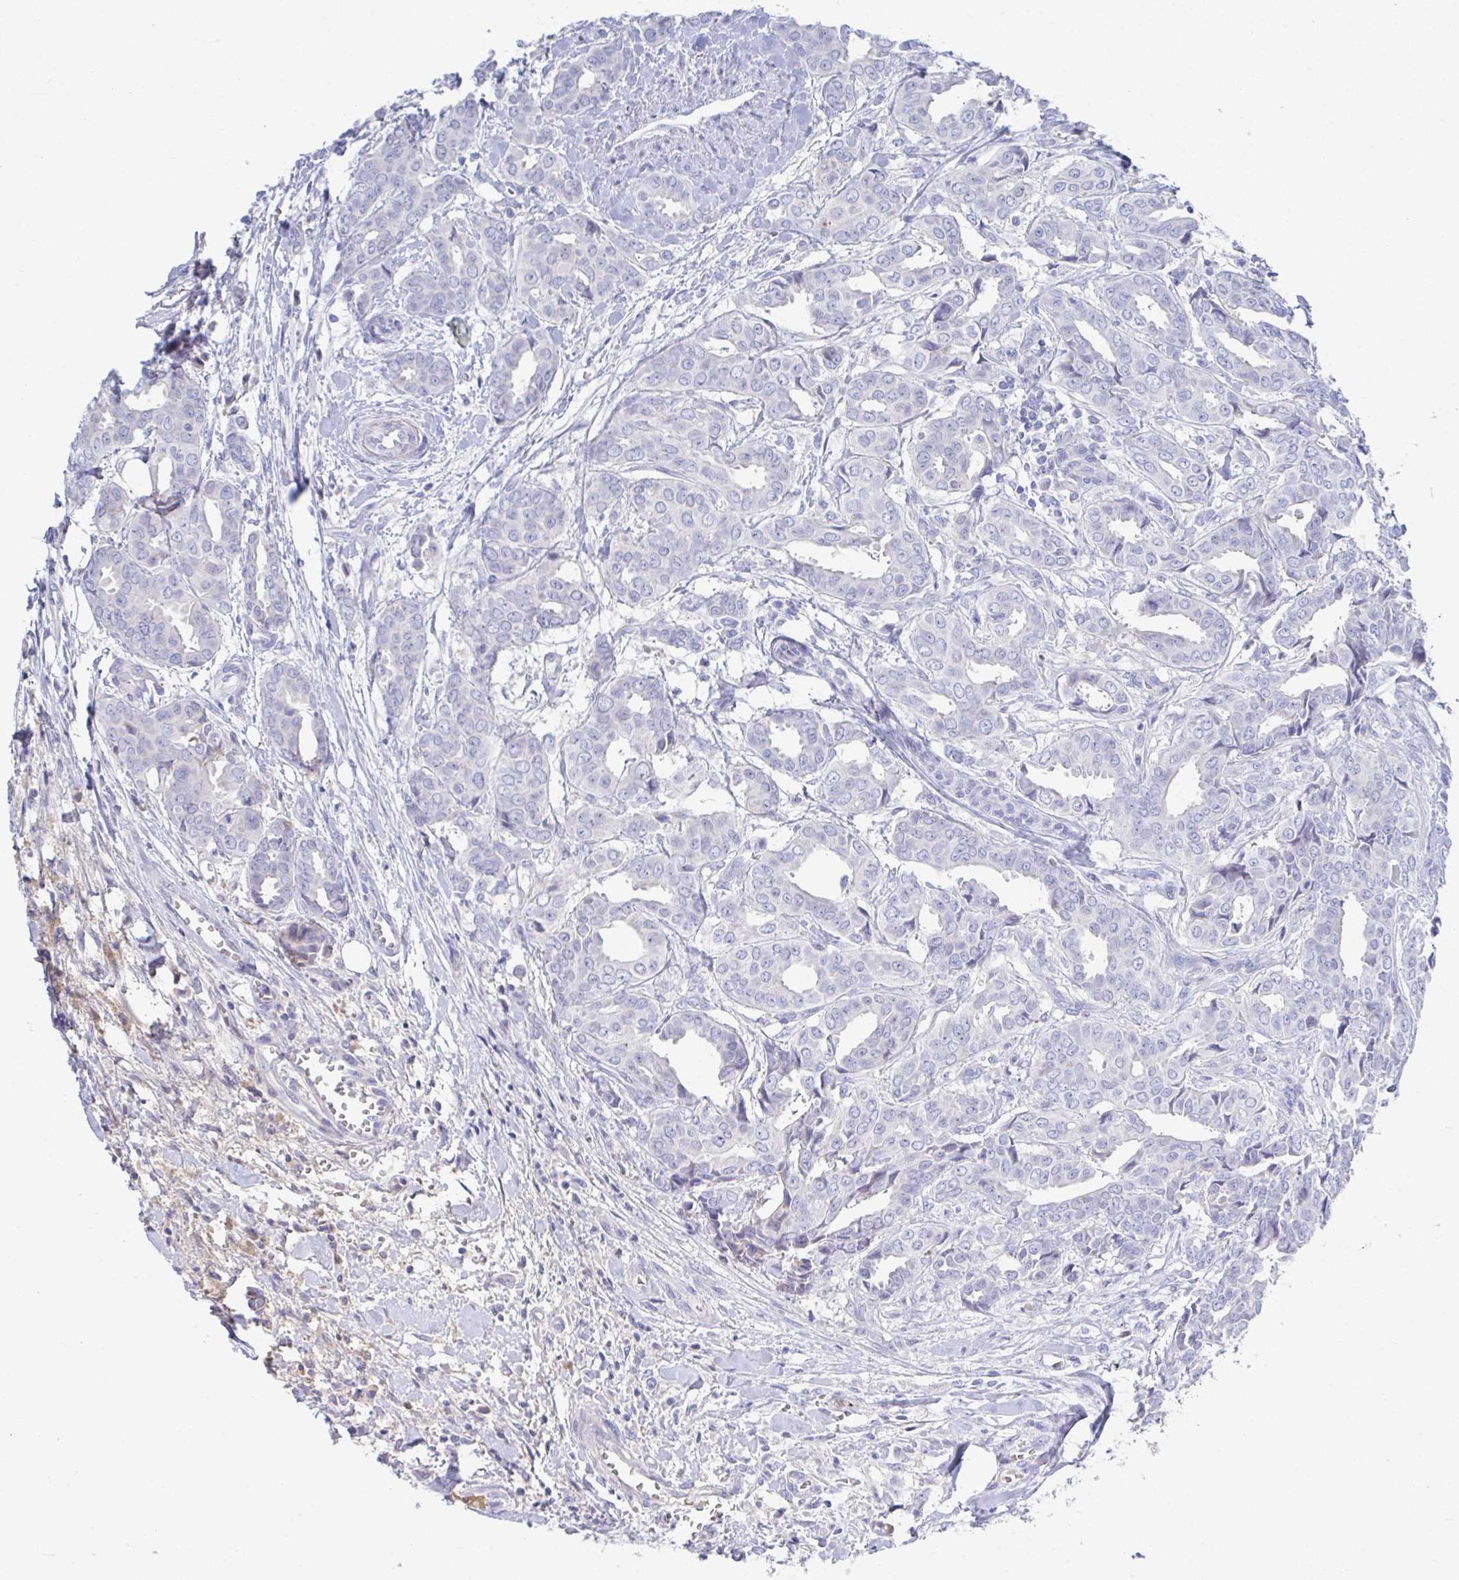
{"staining": {"intensity": "negative", "quantity": "none", "location": "none"}, "tissue": "breast cancer", "cell_type": "Tumor cells", "image_type": "cancer", "snomed": [{"axis": "morphology", "description": "Duct carcinoma"}, {"axis": "topography", "description": "Breast"}], "caption": "This is a histopathology image of immunohistochemistry staining of breast infiltrating ductal carcinoma, which shows no positivity in tumor cells.", "gene": "TNFAIP6", "patient": {"sex": "female", "age": 45}}